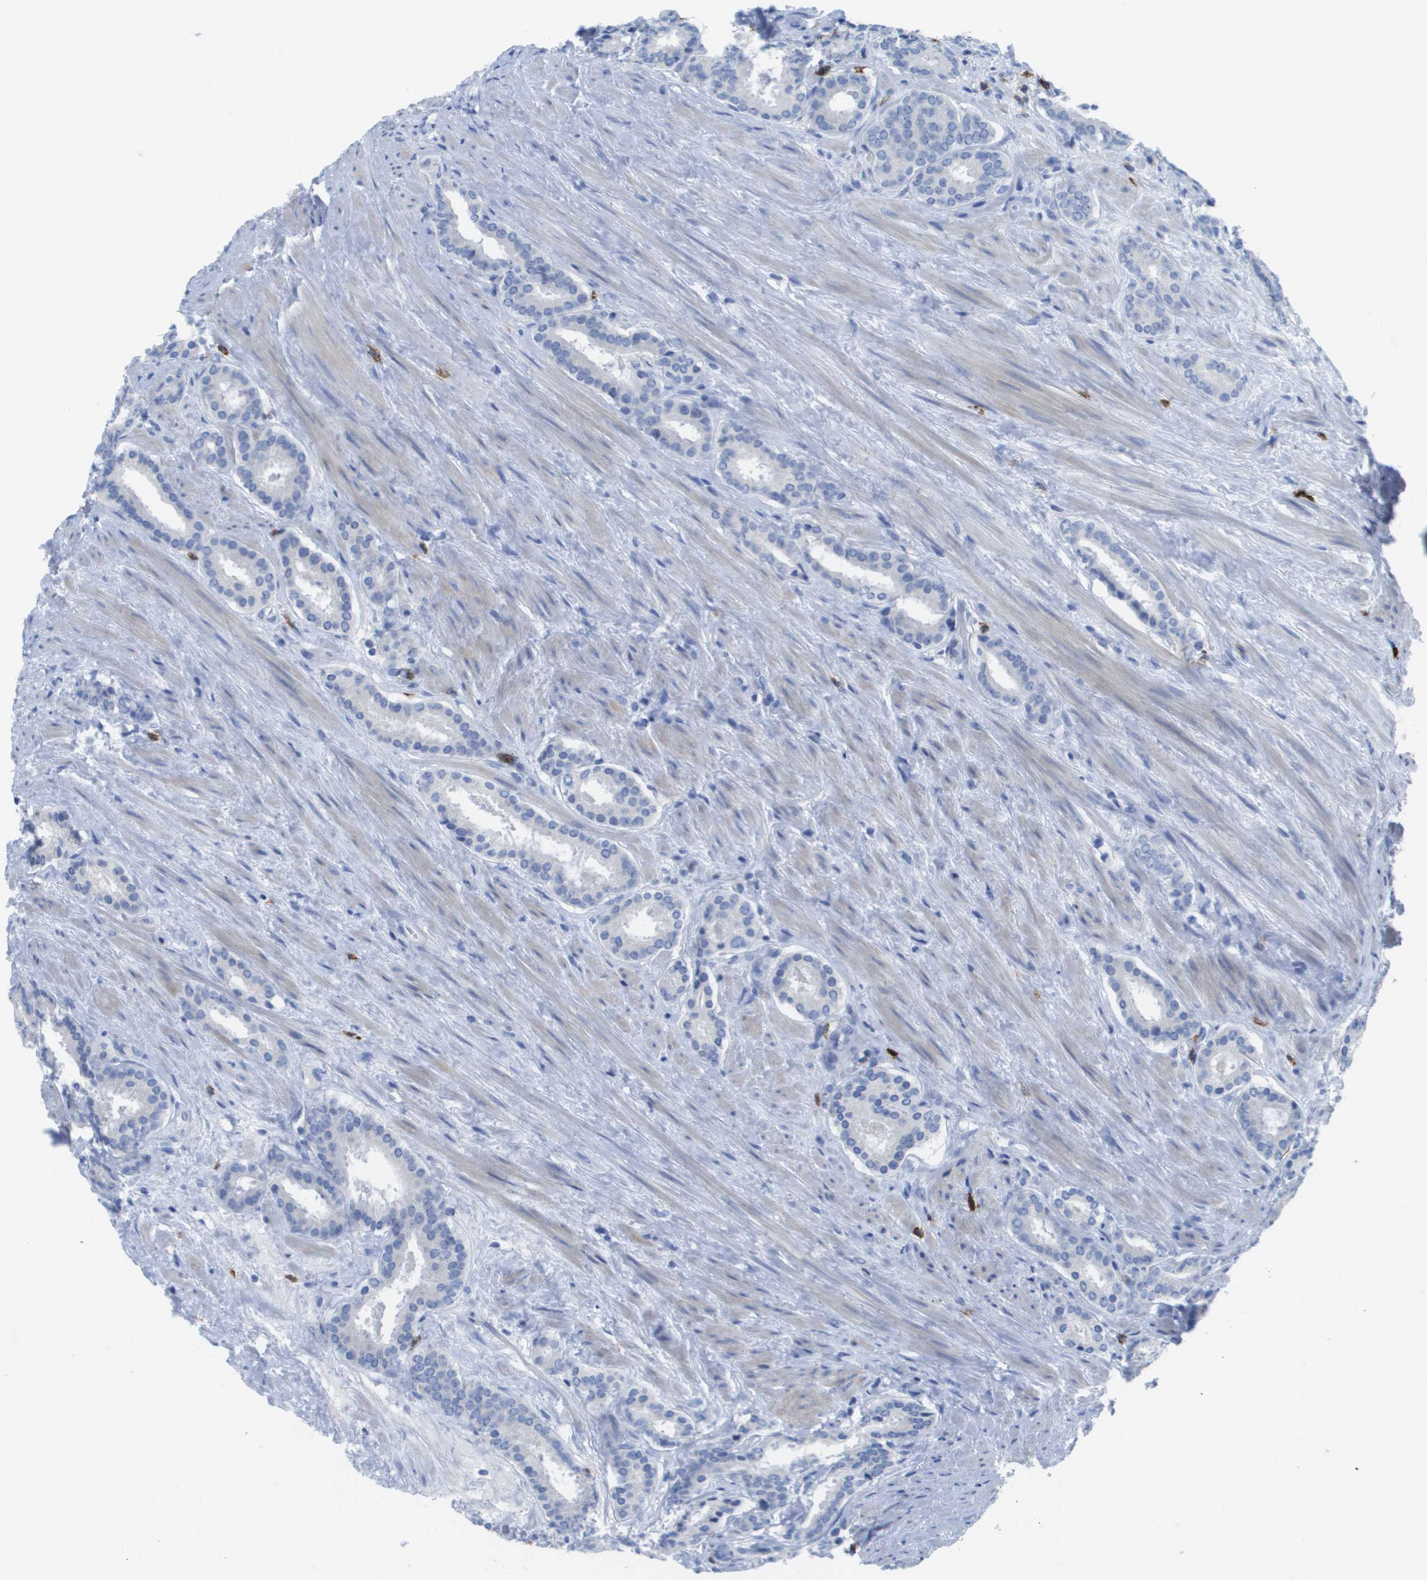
{"staining": {"intensity": "negative", "quantity": "none", "location": "none"}, "tissue": "prostate cancer", "cell_type": "Tumor cells", "image_type": "cancer", "snomed": [{"axis": "morphology", "description": "Adenocarcinoma, Low grade"}, {"axis": "topography", "description": "Prostate"}], "caption": "Immunohistochemistry (IHC) histopathology image of human low-grade adenocarcinoma (prostate) stained for a protein (brown), which shows no positivity in tumor cells.", "gene": "MS4A1", "patient": {"sex": "male", "age": 69}}